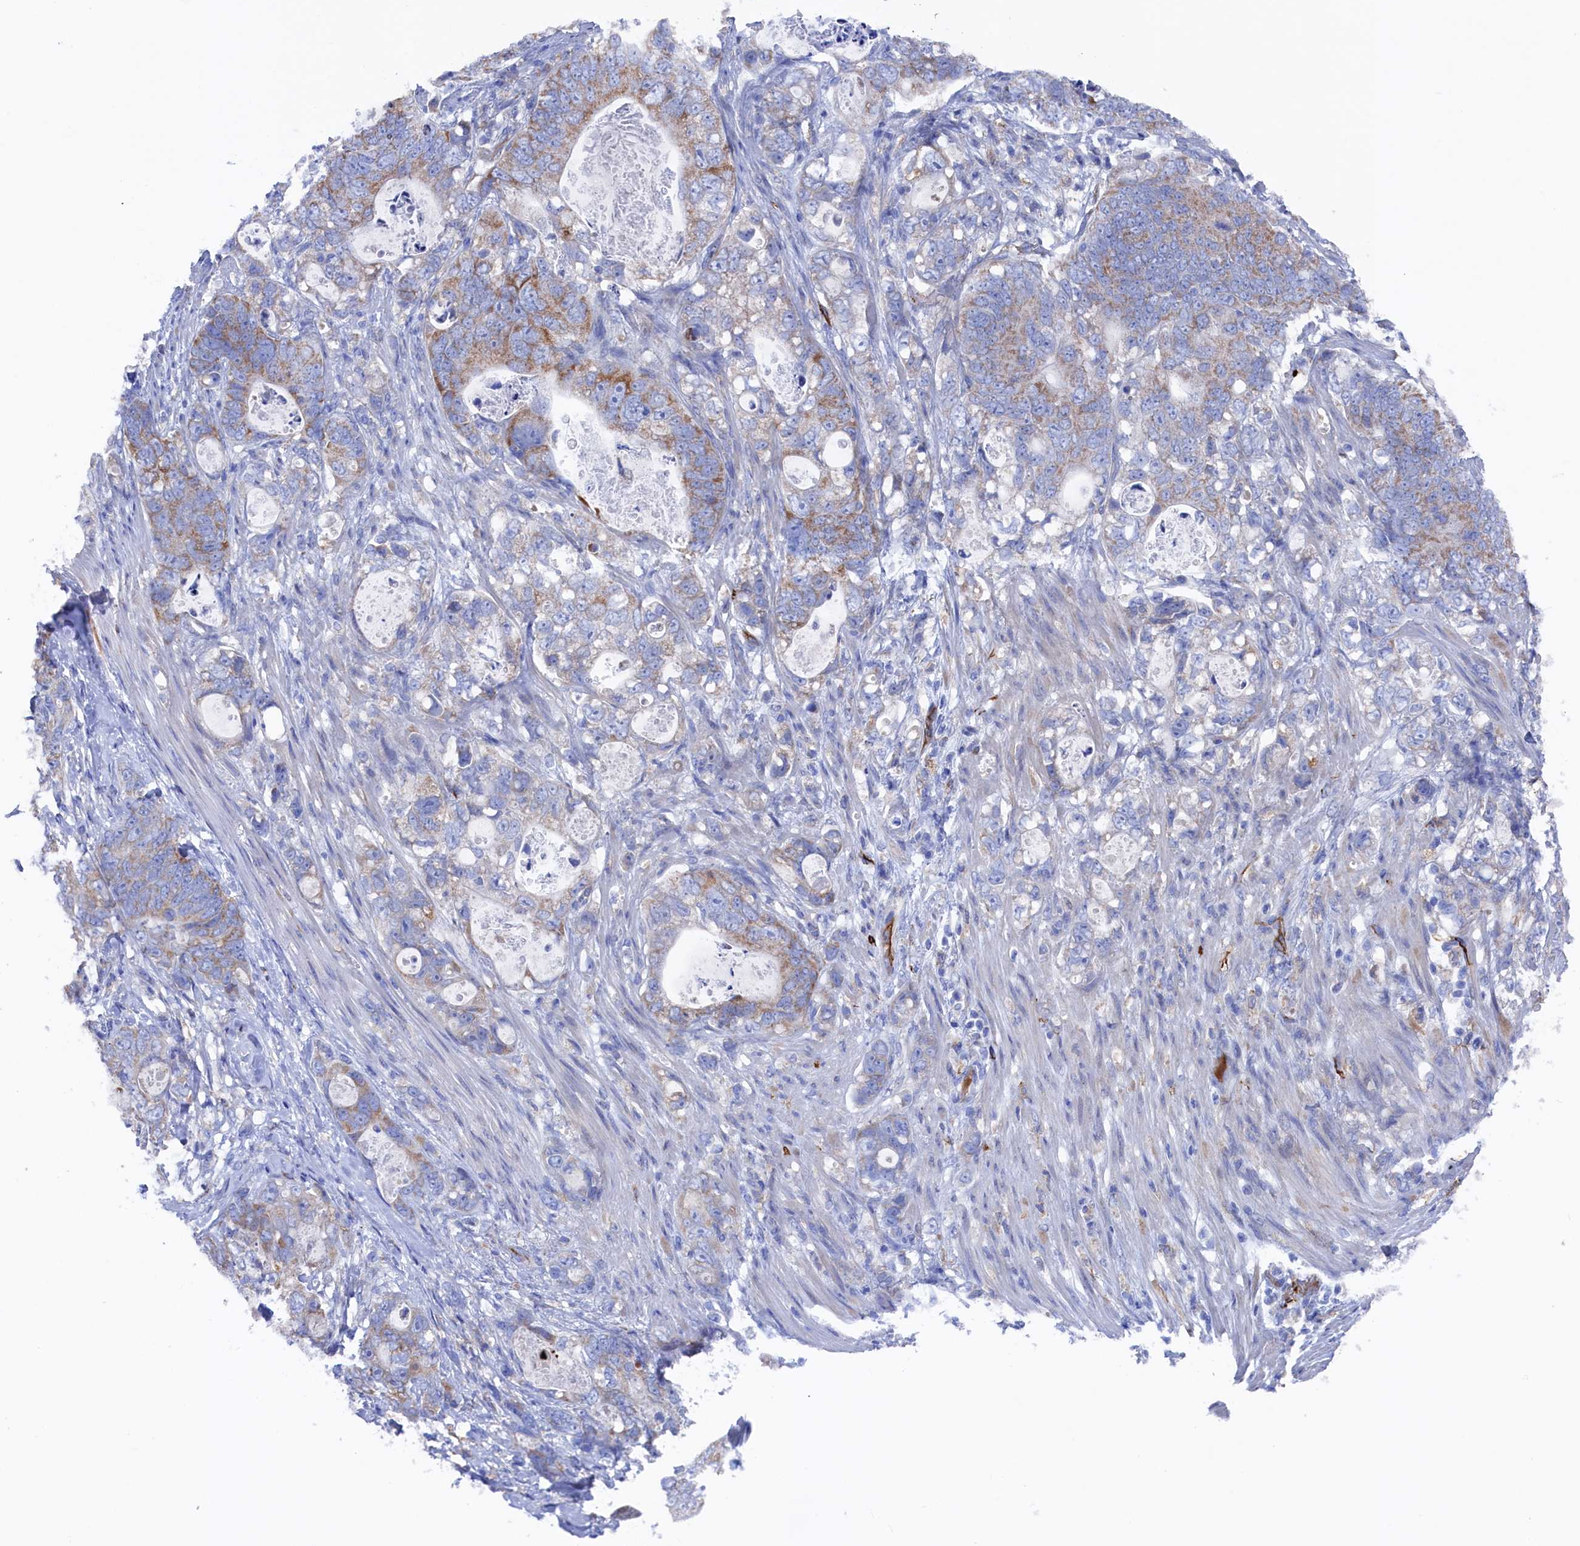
{"staining": {"intensity": "moderate", "quantity": "25%-75%", "location": "cytoplasmic/membranous"}, "tissue": "stomach cancer", "cell_type": "Tumor cells", "image_type": "cancer", "snomed": [{"axis": "morphology", "description": "Normal tissue, NOS"}, {"axis": "morphology", "description": "Adenocarcinoma, NOS"}, {"axis": "topography", "description": "Stomach"}], "caption": "Stomach cancer (adenocarcinoma) stained for a protein shows moderate cytoplasmic/membranous positivity in tumor cells.", "gene": "C12orf73", "patient": {"sex": "female", "age": 89}}